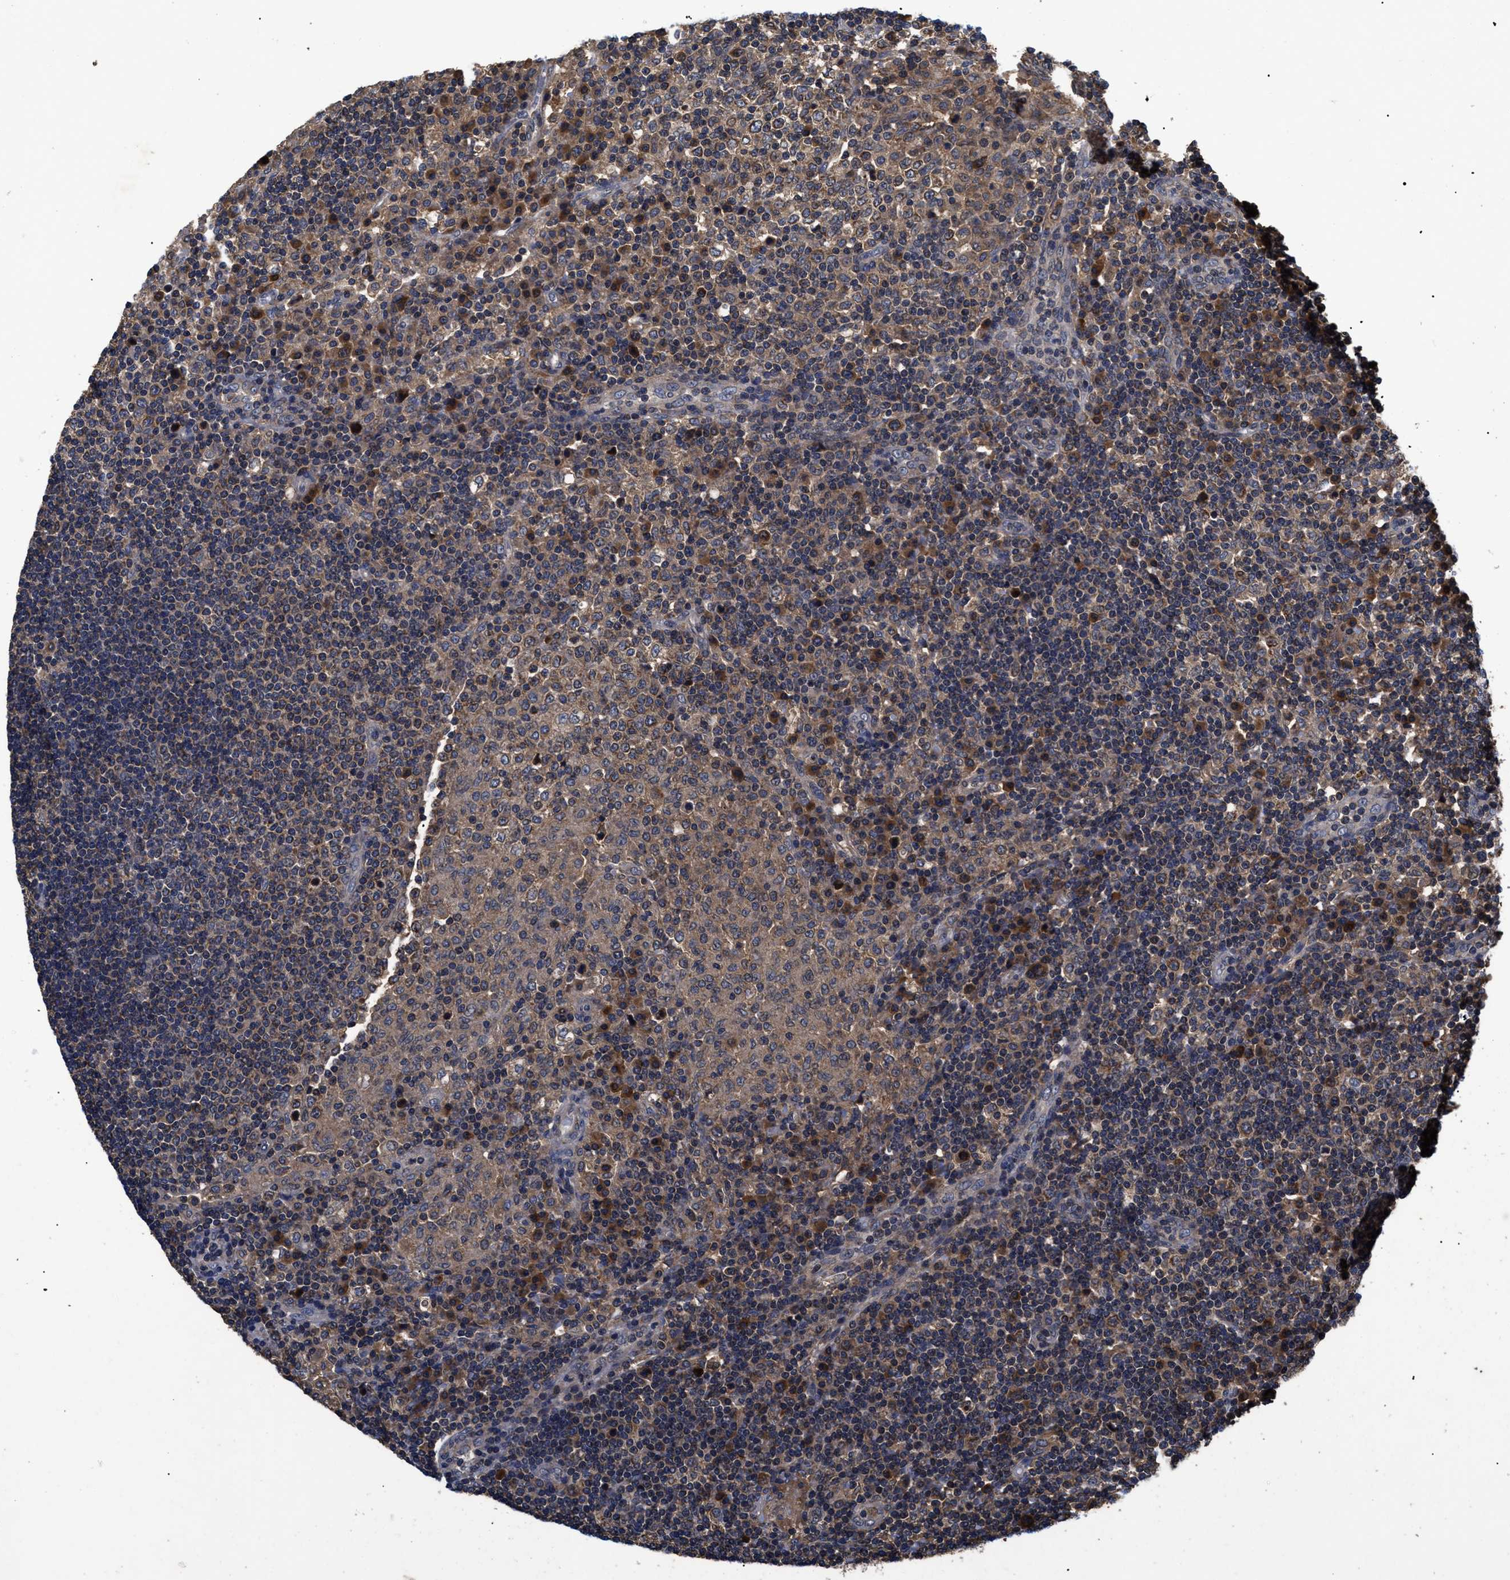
{"staining": {"intensity": "weak", "quantity": "25%-75%", "location": "cytoplasmic/membranous"}, "tissue": "lymph node", "cell_type": "Germinal center cells", "image_type": "normal", "snomed": [{"axis": "morphology", "description": "Normal tissue, NOS"}, {"axis": "topography", "description": "Lymph node"}], "caption": "Immunohistochemistry (IHC) histopathology image of benign lymph node stained for a protein (brown), which displays low levels of weak cytoplasmic/membranous positivity in approximately 25%-75% of germinal center cells.", "gene": "LRRC3", "patient": {"sex": "female", "age": 53}}